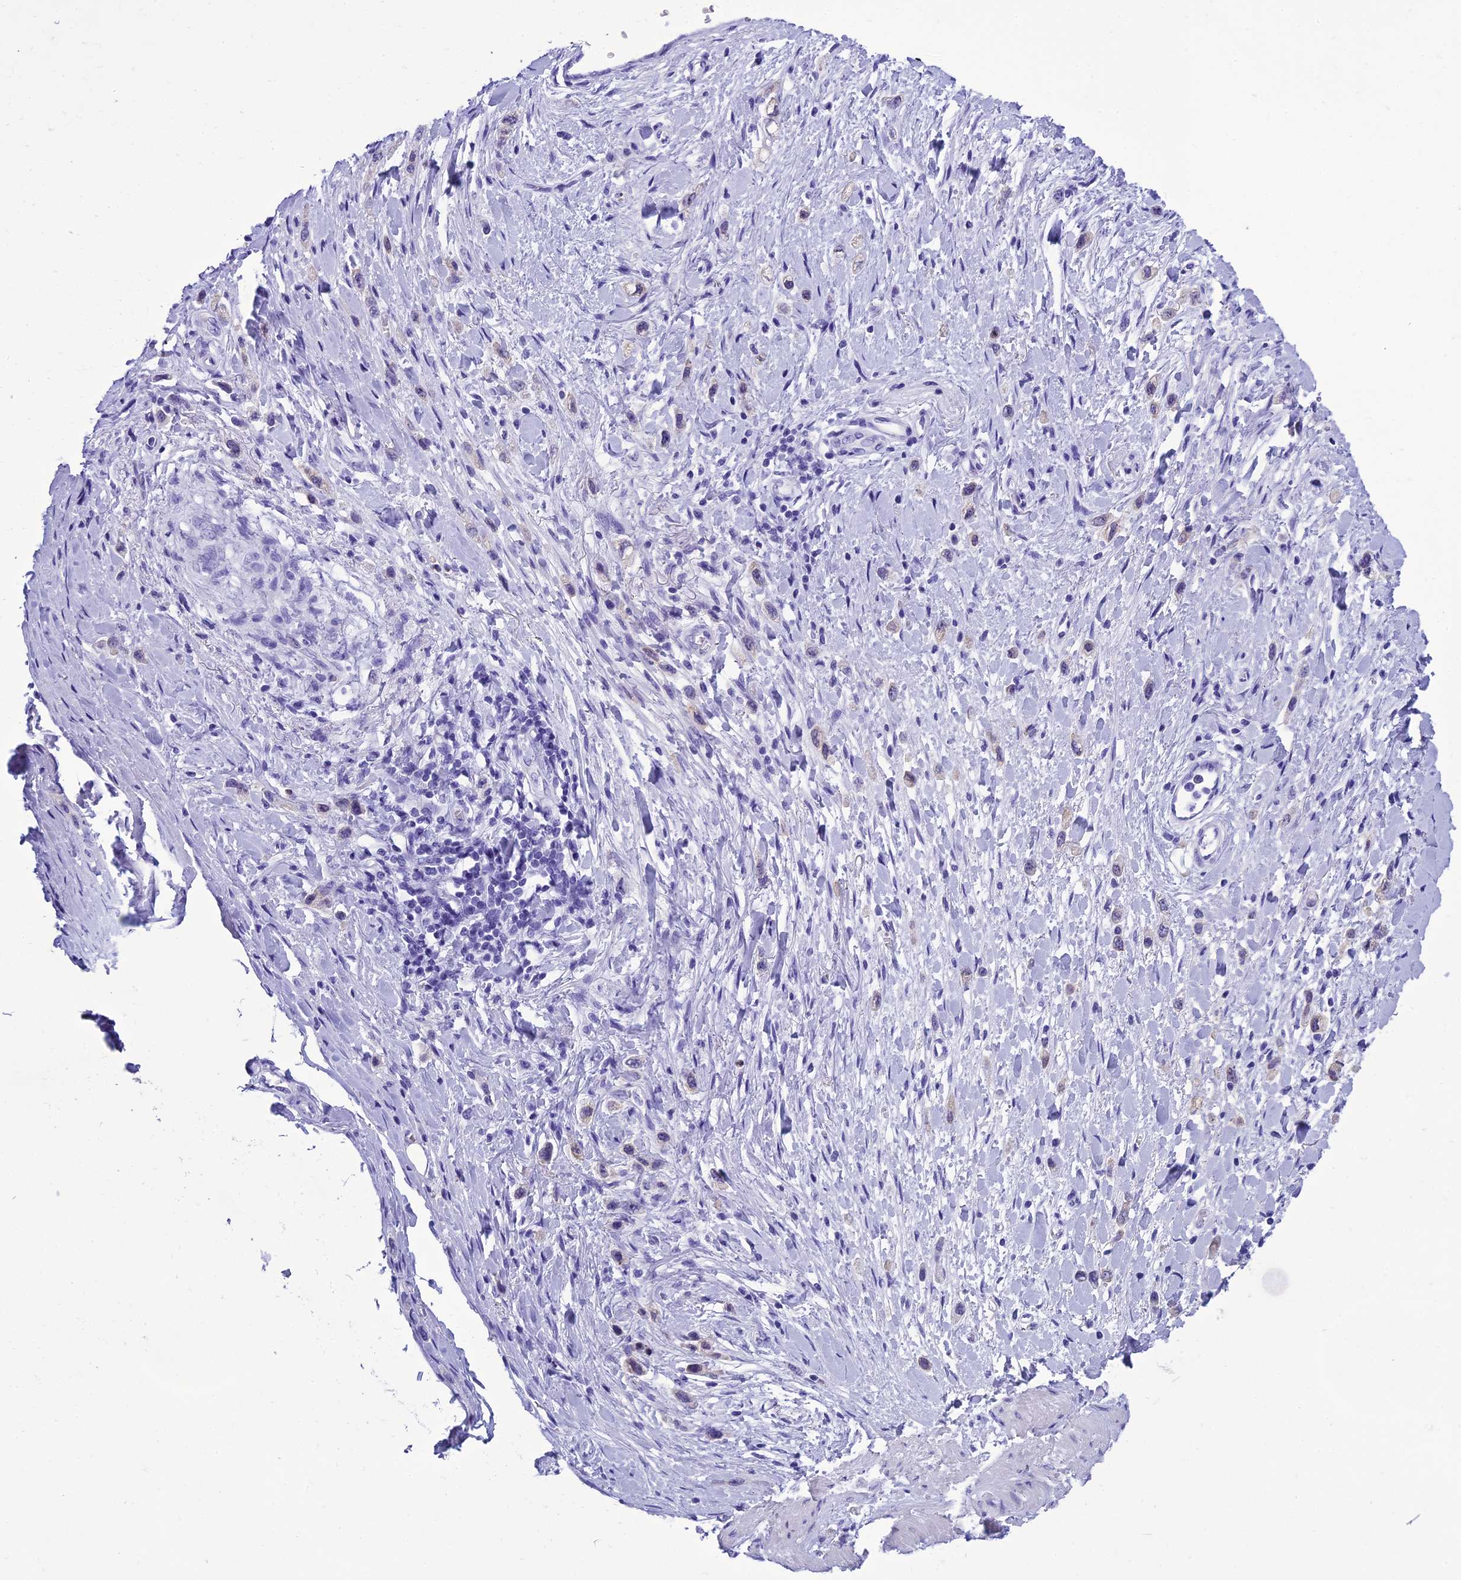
{"staining": {"intensity": "negative", "quantity": "none", "location": "none"}, "tissue": "stomach cancer", "cell_type": "Tumor cells", "image_type": "cancer", "snomed": [{"axis": "morphology", "description": "Adenocarcinoma, NOS"}, {"axis": "topography", "description": "Stomach"}], "caption": "Immunohistochemistry histopathology image of human stomach adenocarcinoma stained for a protein (brown), which shows no positivity in tumor cells.", "gene": "KCTD14", "patient": {"sex": "female", "age": 65}}